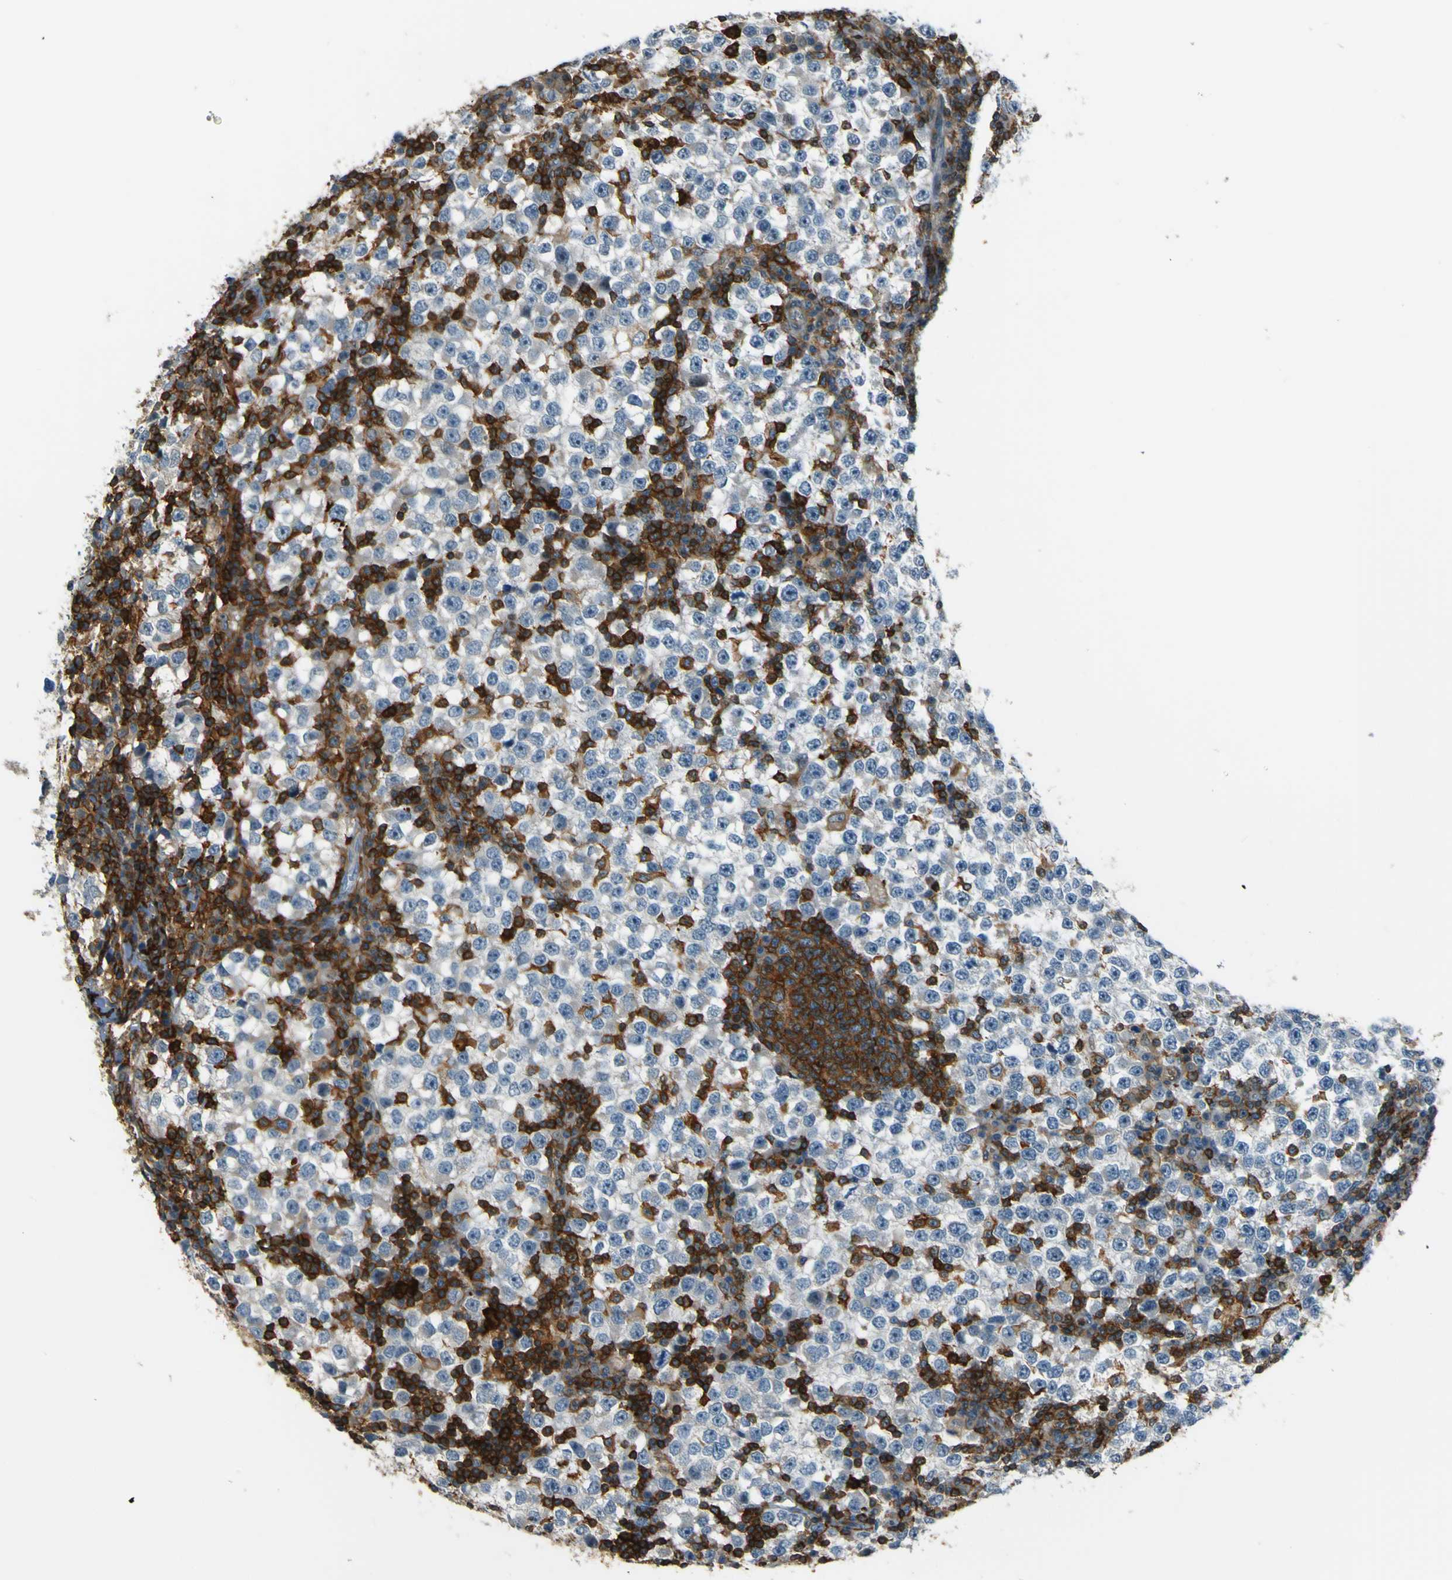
{"staining": {"intensity": "negative", "quantity": "none", "location": "none"}, "tissue": "testis cancer", "cell_type": "Tumor cells", "image_type": "cancer", "snomed": [{"axis": "morphology", "description": "Seminoma, NOS"}, {"axis": "topography", "description": "Testis"}], "caption": "Image shows no significant protein expression in tumor cells of testis cancer.", "gene": "PCDHB5", "patient": {"sex": "male", "age": 65}}